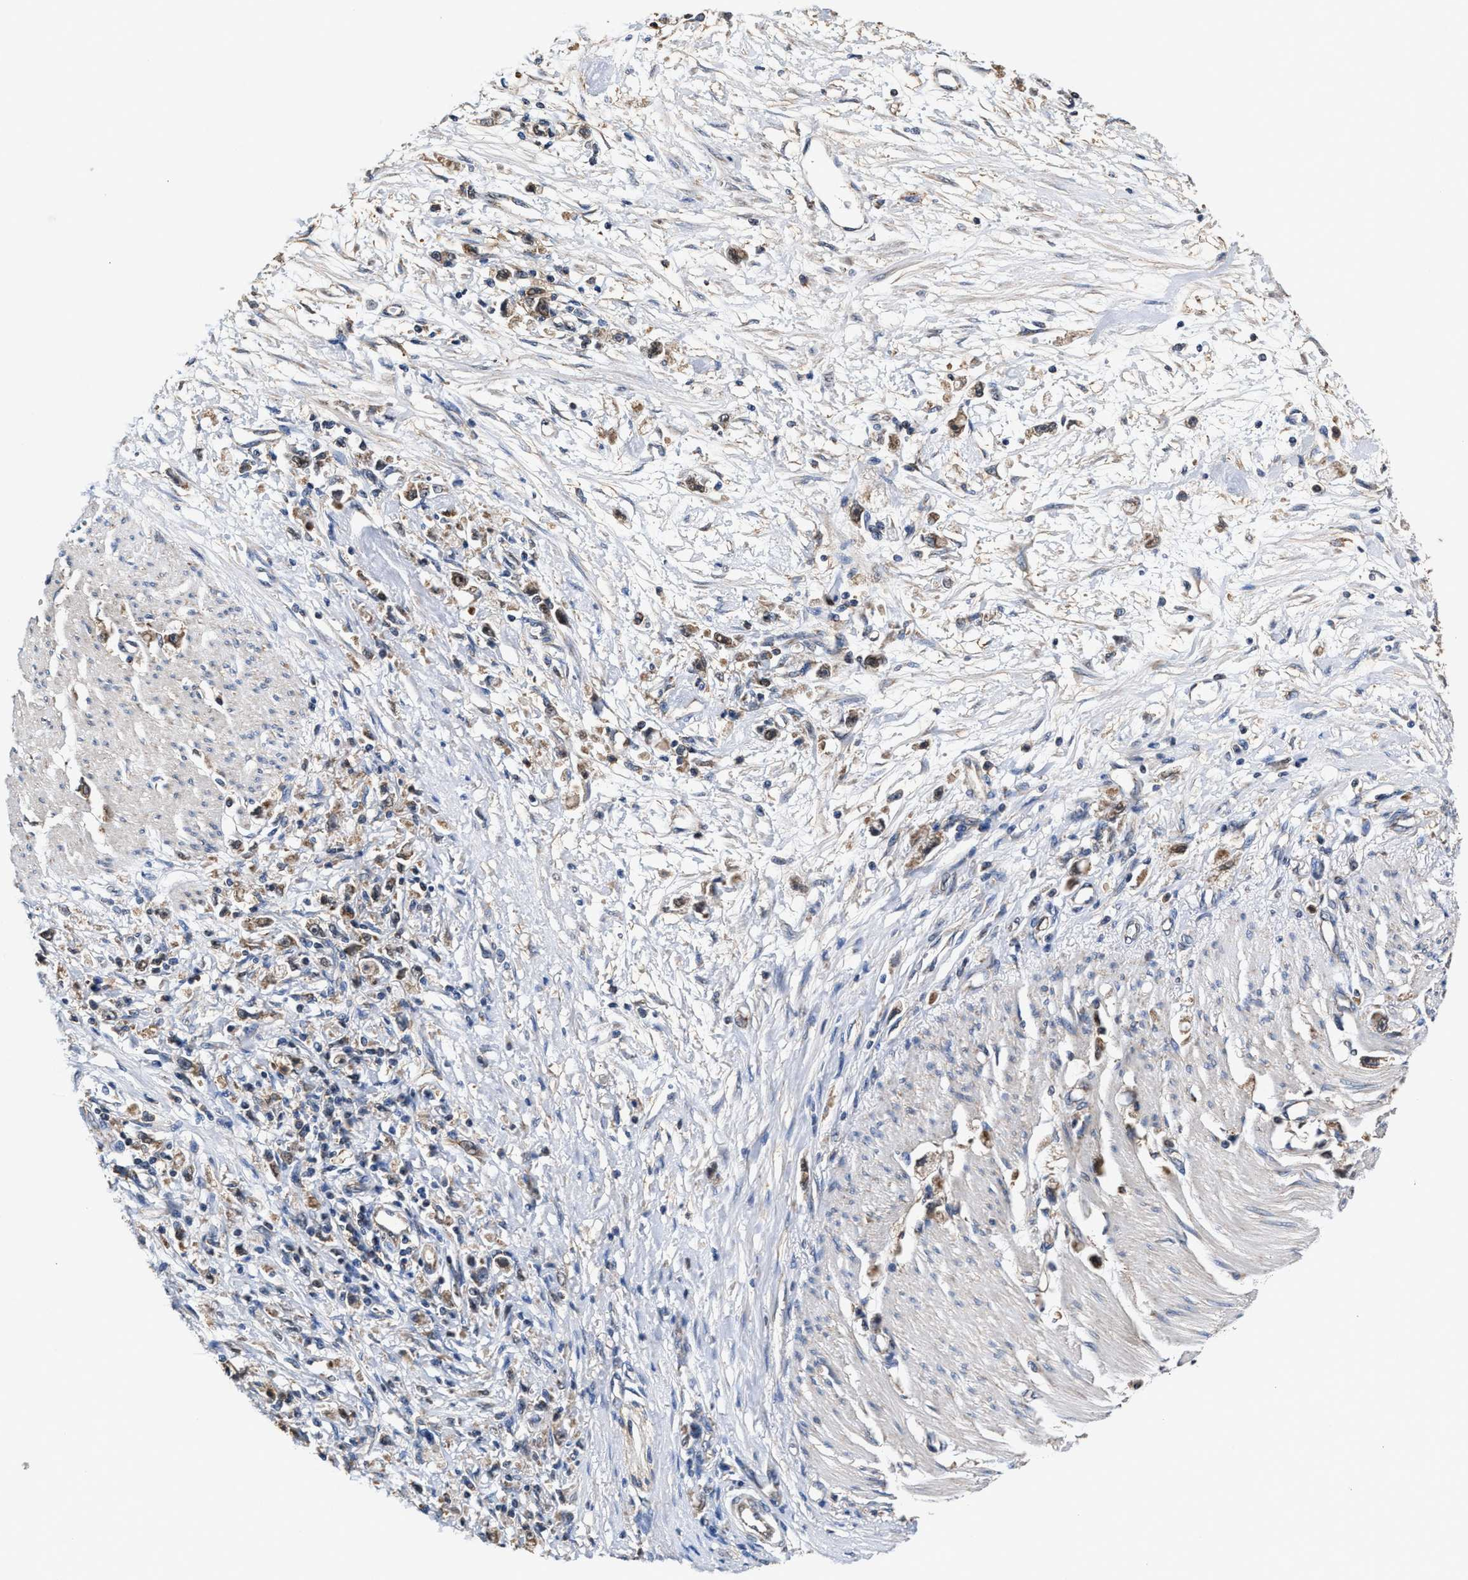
{"staining": {"intensity": "weak", "quantity": ">75%", "location": "cytoplasmic/membranous"}, "tissue": "stomach cancer", "cell_type": "Tumor cells", "image_type": "cancer", "snomed": [{"axis": "morphology", "description": "Adenocarcinoma, NOS"}, {"axis": "topography", "description": "Stomach"}], "caption": "Immunohistochemistry (DAB) staining of stomach adenocarcinoma shows weak cytoplasmic/membranous protein staining in approximately >75% of tumor cells. Nuclei are stained in blue.", "gene": "ACLY", "patient": {"sex": "female", "age": 59}}